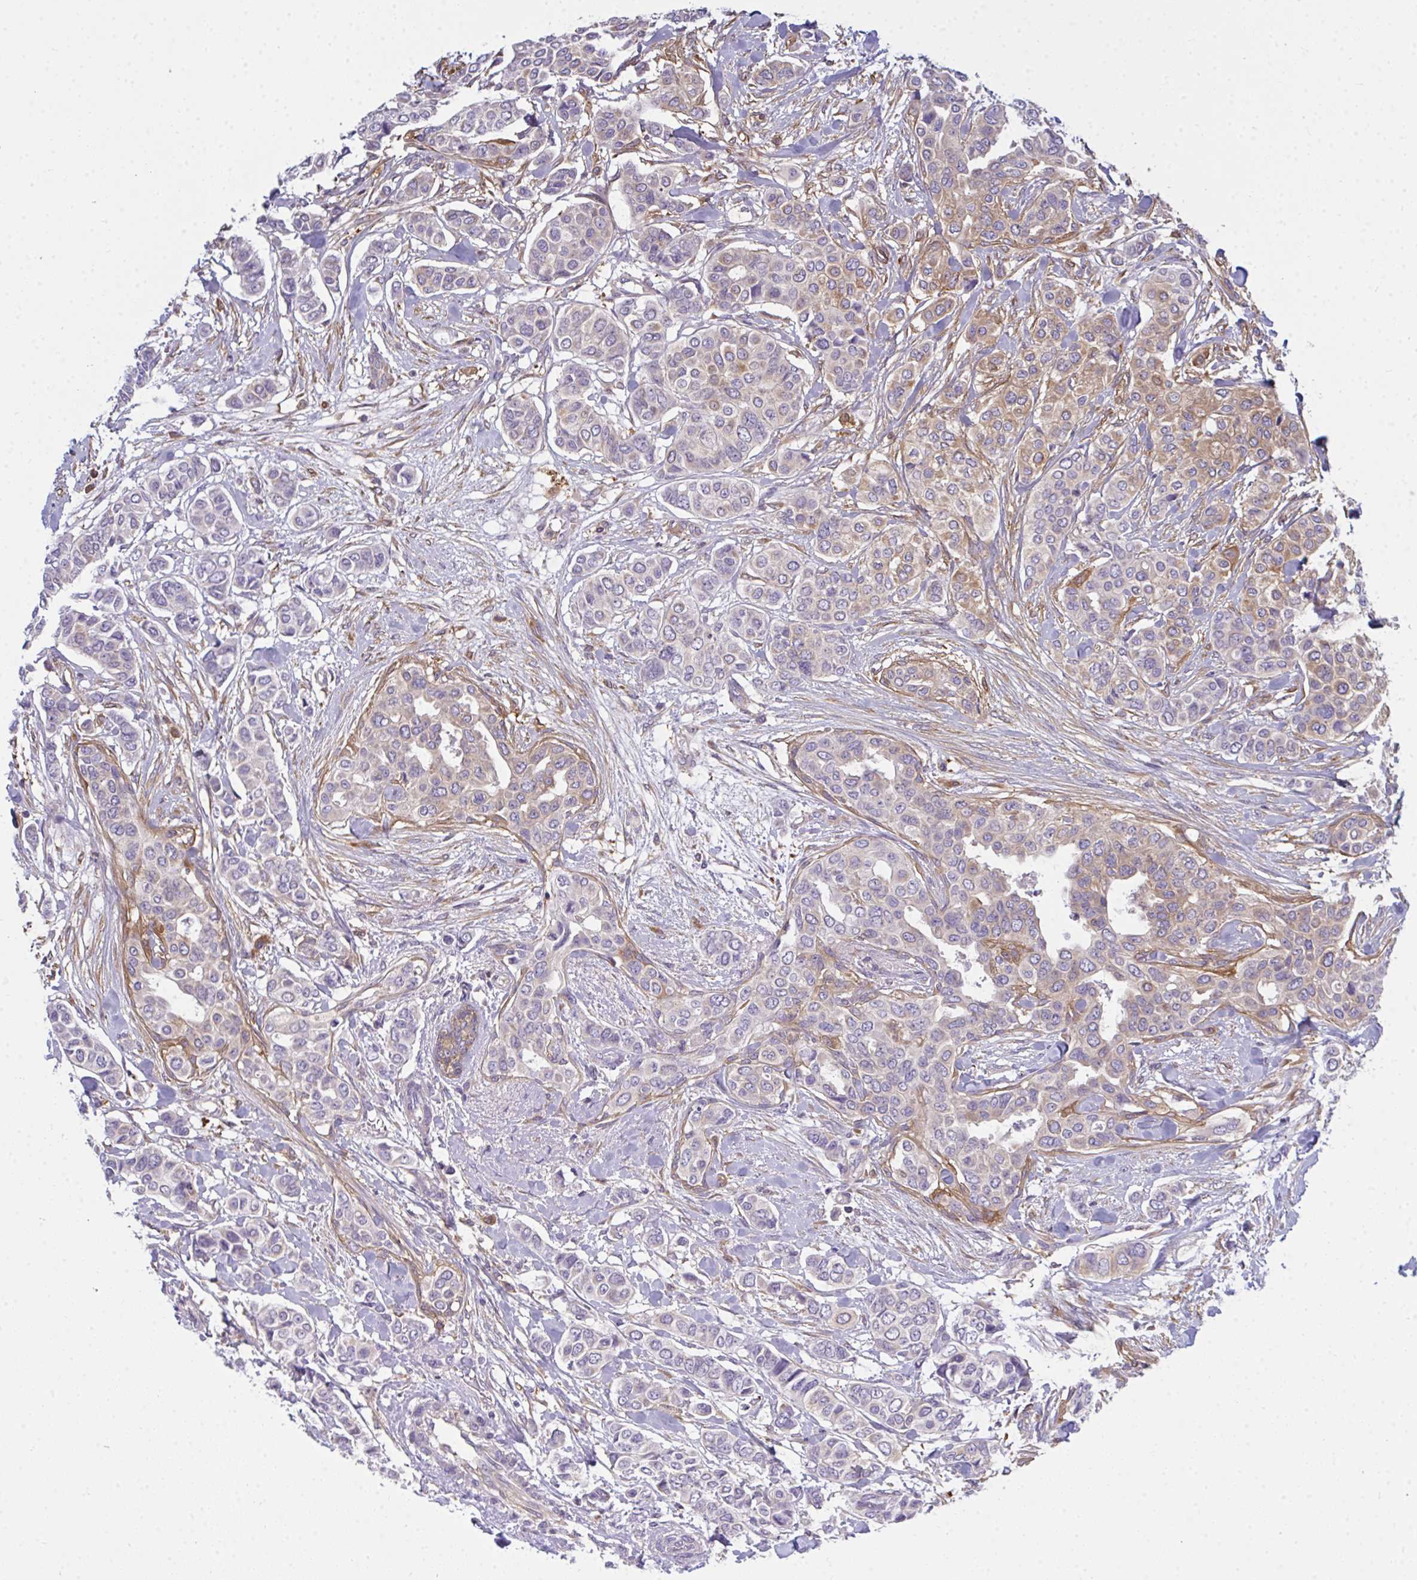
{"staining": {"intensity": "weak", "quantity": "25%-75%", "location": "cytoplasmic/membranous"}, "tissue": "breast cancer", "cell_type": "Tumor cells", "image_type": "cancer", "snomed": [{"axis": "morphology", "description": "Lobular carcinoma"}, {"axis": "topography", "description": "Breast"}], "caption": "A low amount of weak cytoplasmic/membranous expression is seen in approximately 25%-75% of tumor cells in breast cancer (lobular carcinoma) tissue.", "gene": "SLC30A6", "patient": {"sex": "female", "age": 51}}